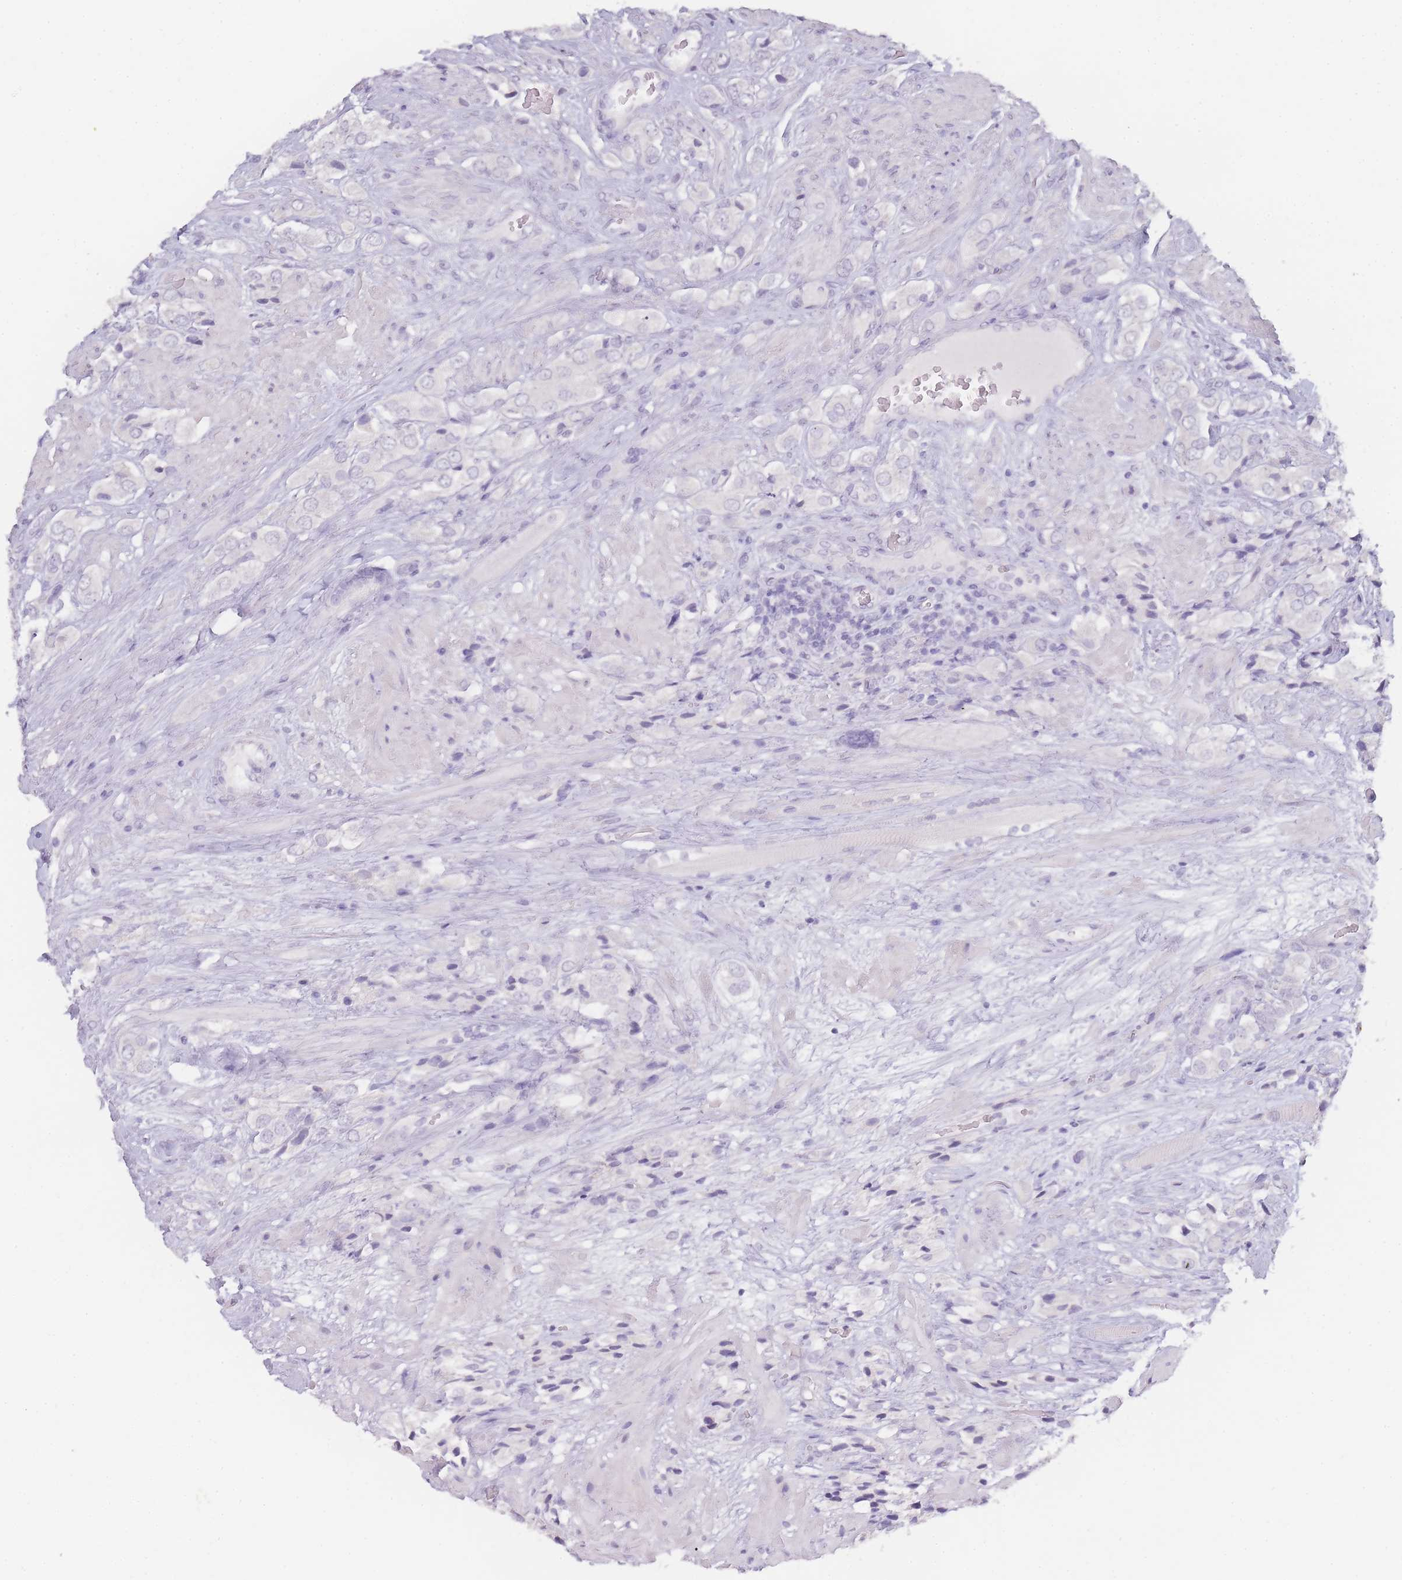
{"staining": {"intensity": "negative", "quantity": "none", "location": "none"}, "tissue": "prostate cancer", "cell_type": "Tumor cells", "image_type": "cancer", "snomed": [{"axis": "morphology", "description": "Adenocarcinoma, High grade"}, {"axis": "topography", "description": "Prostate and seminal vesicle, NOS"}], "caption": "IHC of human adenocarcinoma (high-grade) (prostate) exhibits no staining in tumor cells.", "gene": "INS", "patient": {"sex": "male", "age": 64}}